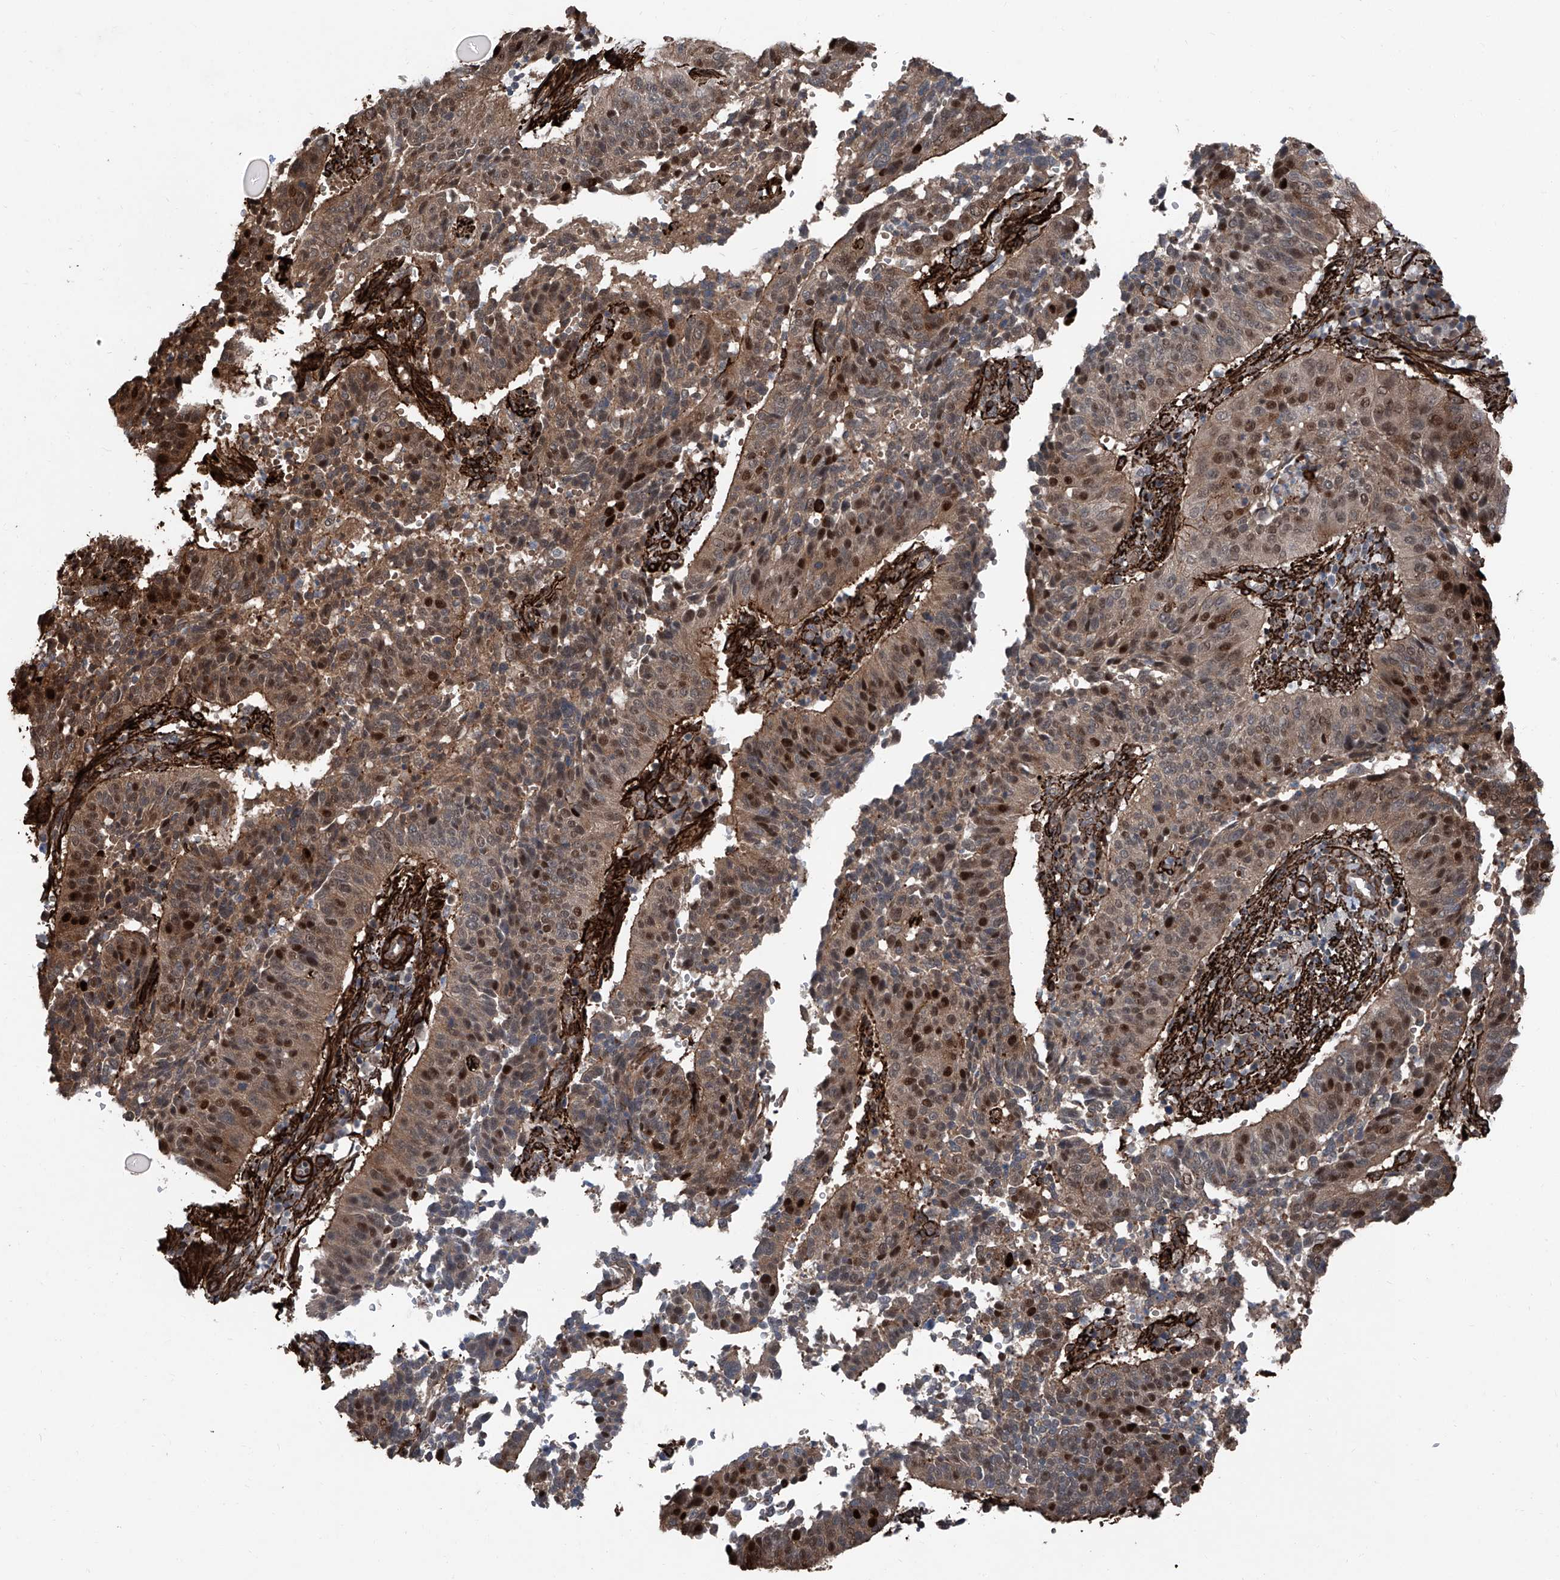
{"staining": {"intensity": "moderate", "quantity": "25%-75%", "location": "cytoplasmic/membranous,nuclear"}, "tissue": "cervical cancer", "cell_type": "Tumor cells", "image_type": "cancer", "snomed": [{"axis": "morphology", "description": "Normal tissue, NOS"}, {"axis": "morphology", "description": "Squamous cell carcinoma, NOS"}, {"axis": "topography", "description": "Cervix"}], "caption": "Immunohistochemistry (IHC) (DAB (3,3'-diaminobenzidine)) staining of cervical cancer (squamous cell carcinoma) reveals moderate cytoplasmic/membranous and nuclear protein staining in about 25%-75% of tumor cells.", "gene": "COA7", "patient": {"sex": "female", "age": 39}}